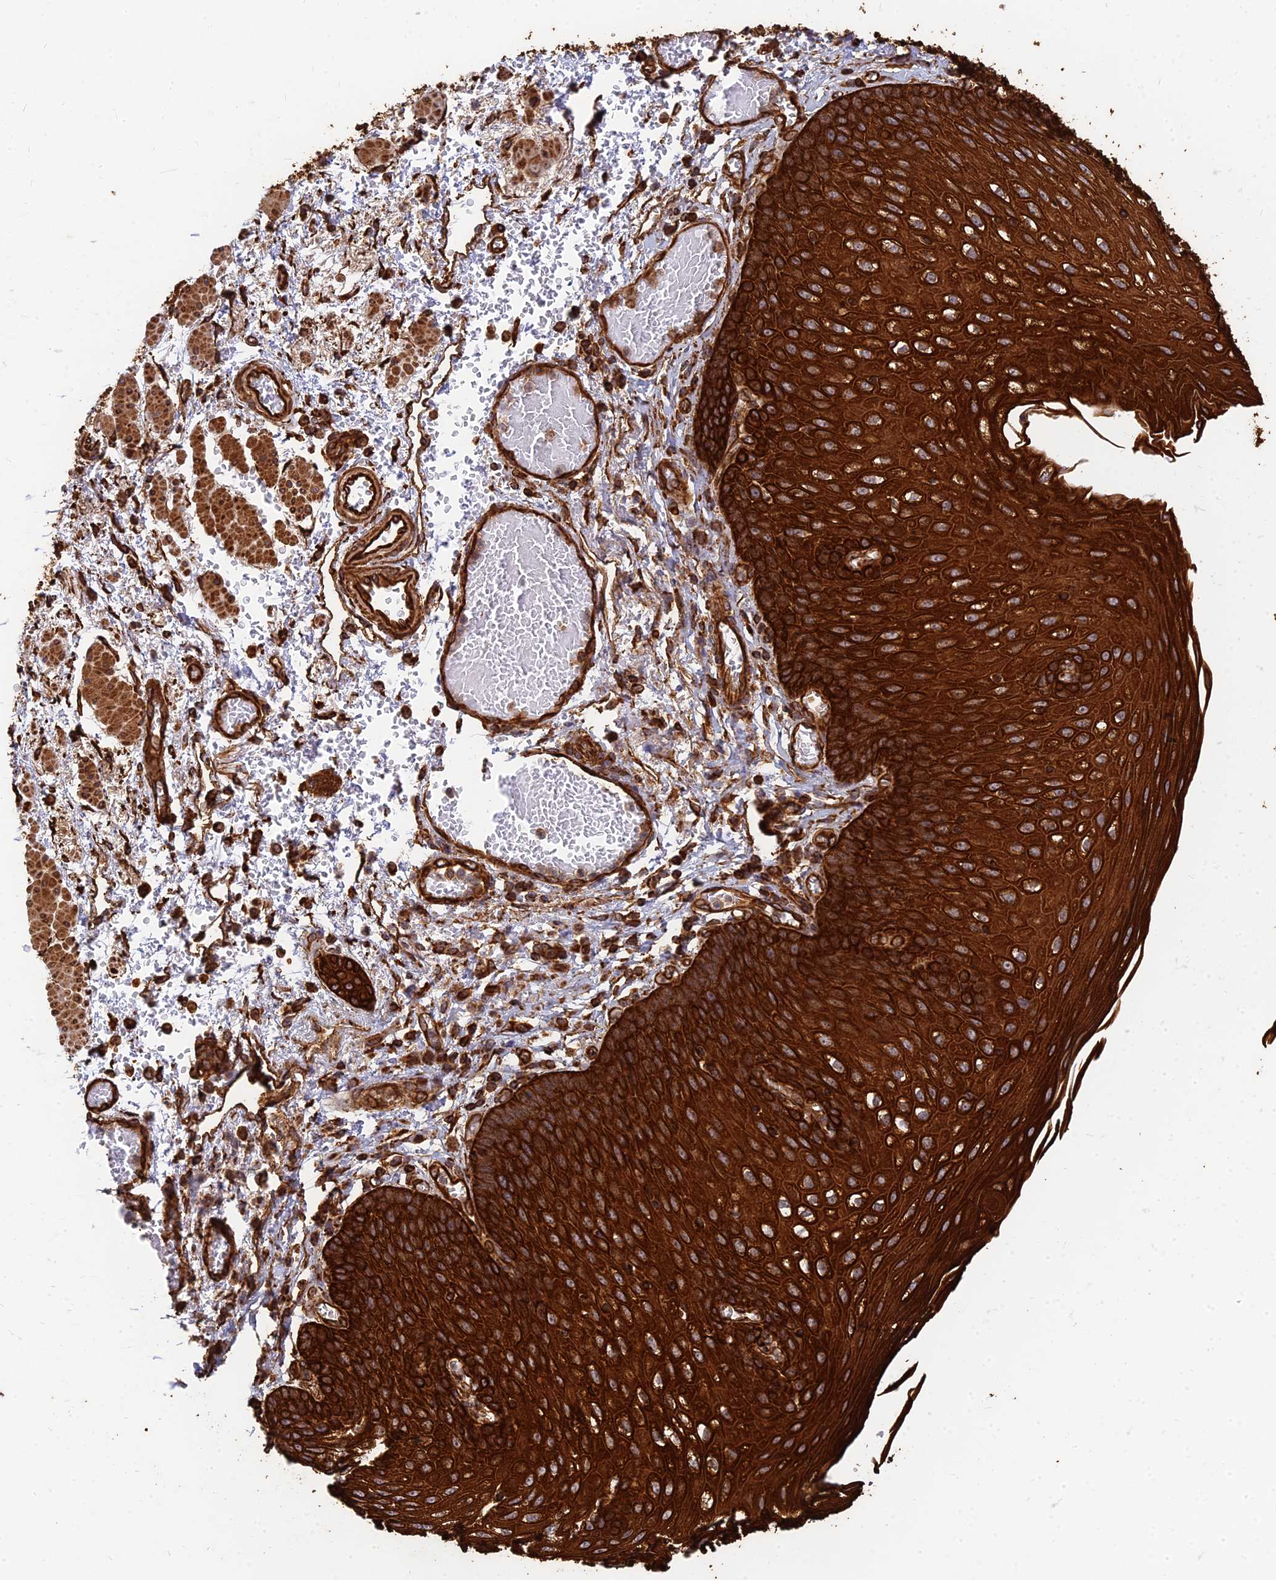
{"staining": {"intensity": "strong", "quantity": ">75%", "location": "cytoplasmic/membranous"}, "tissue": "esophagus", "cell_type": "Squamous epithelial cells", "image_type": "normal", "snomed": [{"axis": "morphology", "description": "Normal tissue, NOS"}, {"axis": "topography", "description": "Esophagus"}], "caption": "Immunohistochemistry of normal human esophagus demonstrates high levels of strong cytoplasmic/membranous positivity in about >75% of squamous epithelial cells. Nuclei are stained in blue.", "gene": "DSTYK", "patient": {"sex": "male", "age": 81}}